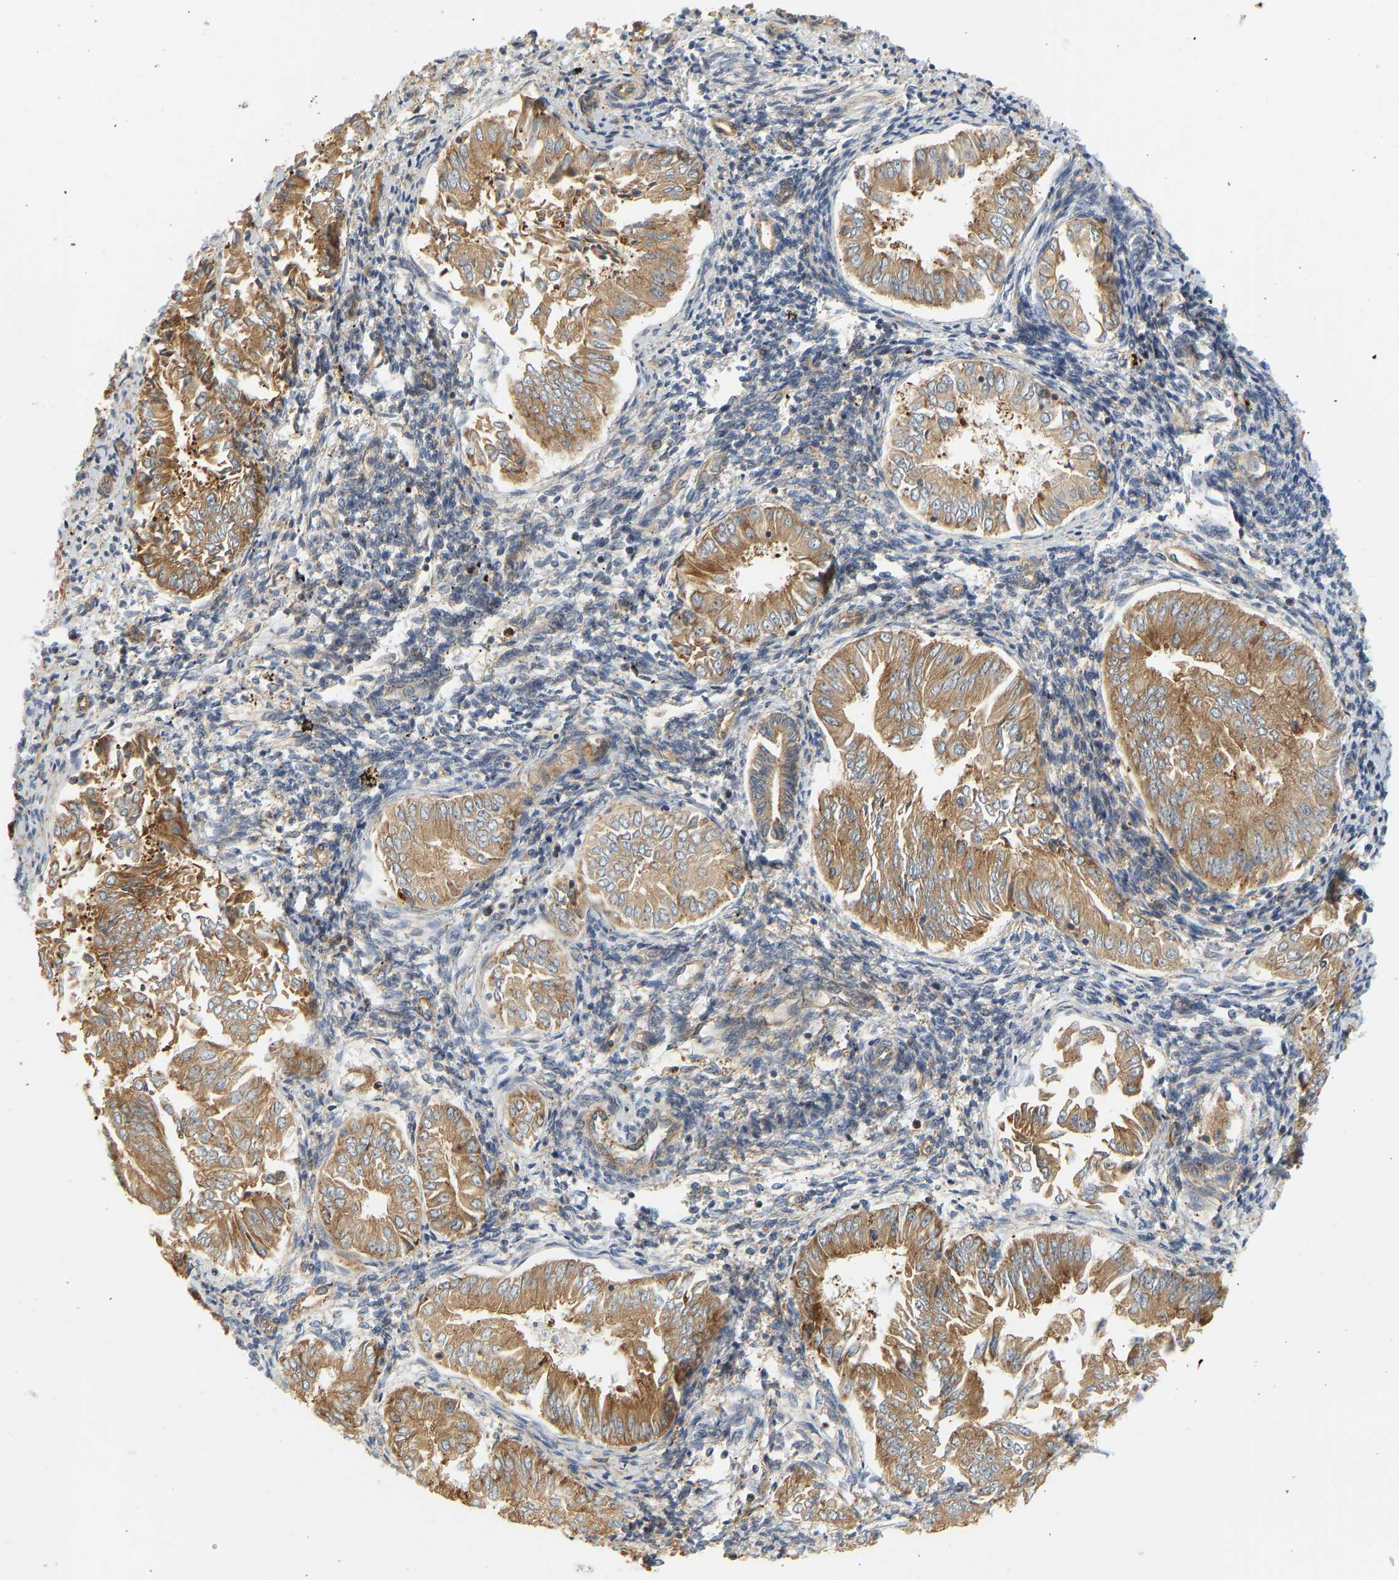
{"staining": {"intensity": "moderate", "quantity": ">75%", "location": "cytoplasmic/membranous"}, "tissue": "endometrial cancer", "cell_type": "Tumor cells", "image_type": "cancer", "snomed": [{"axis": "morphology", "description": "Adenocarcinoma, NOS"}, {"axis": "topography", "description": "Endometrium"}], "caption": "Human endometrial cancer (adenocarcinoma) stained with a brown dye demonstrates moderate cytoplasmic/membranous positive staining in approximately >75% of tumor cells.", "gene": "RPS14", "patient": {"sex": "female", "age": 53}}